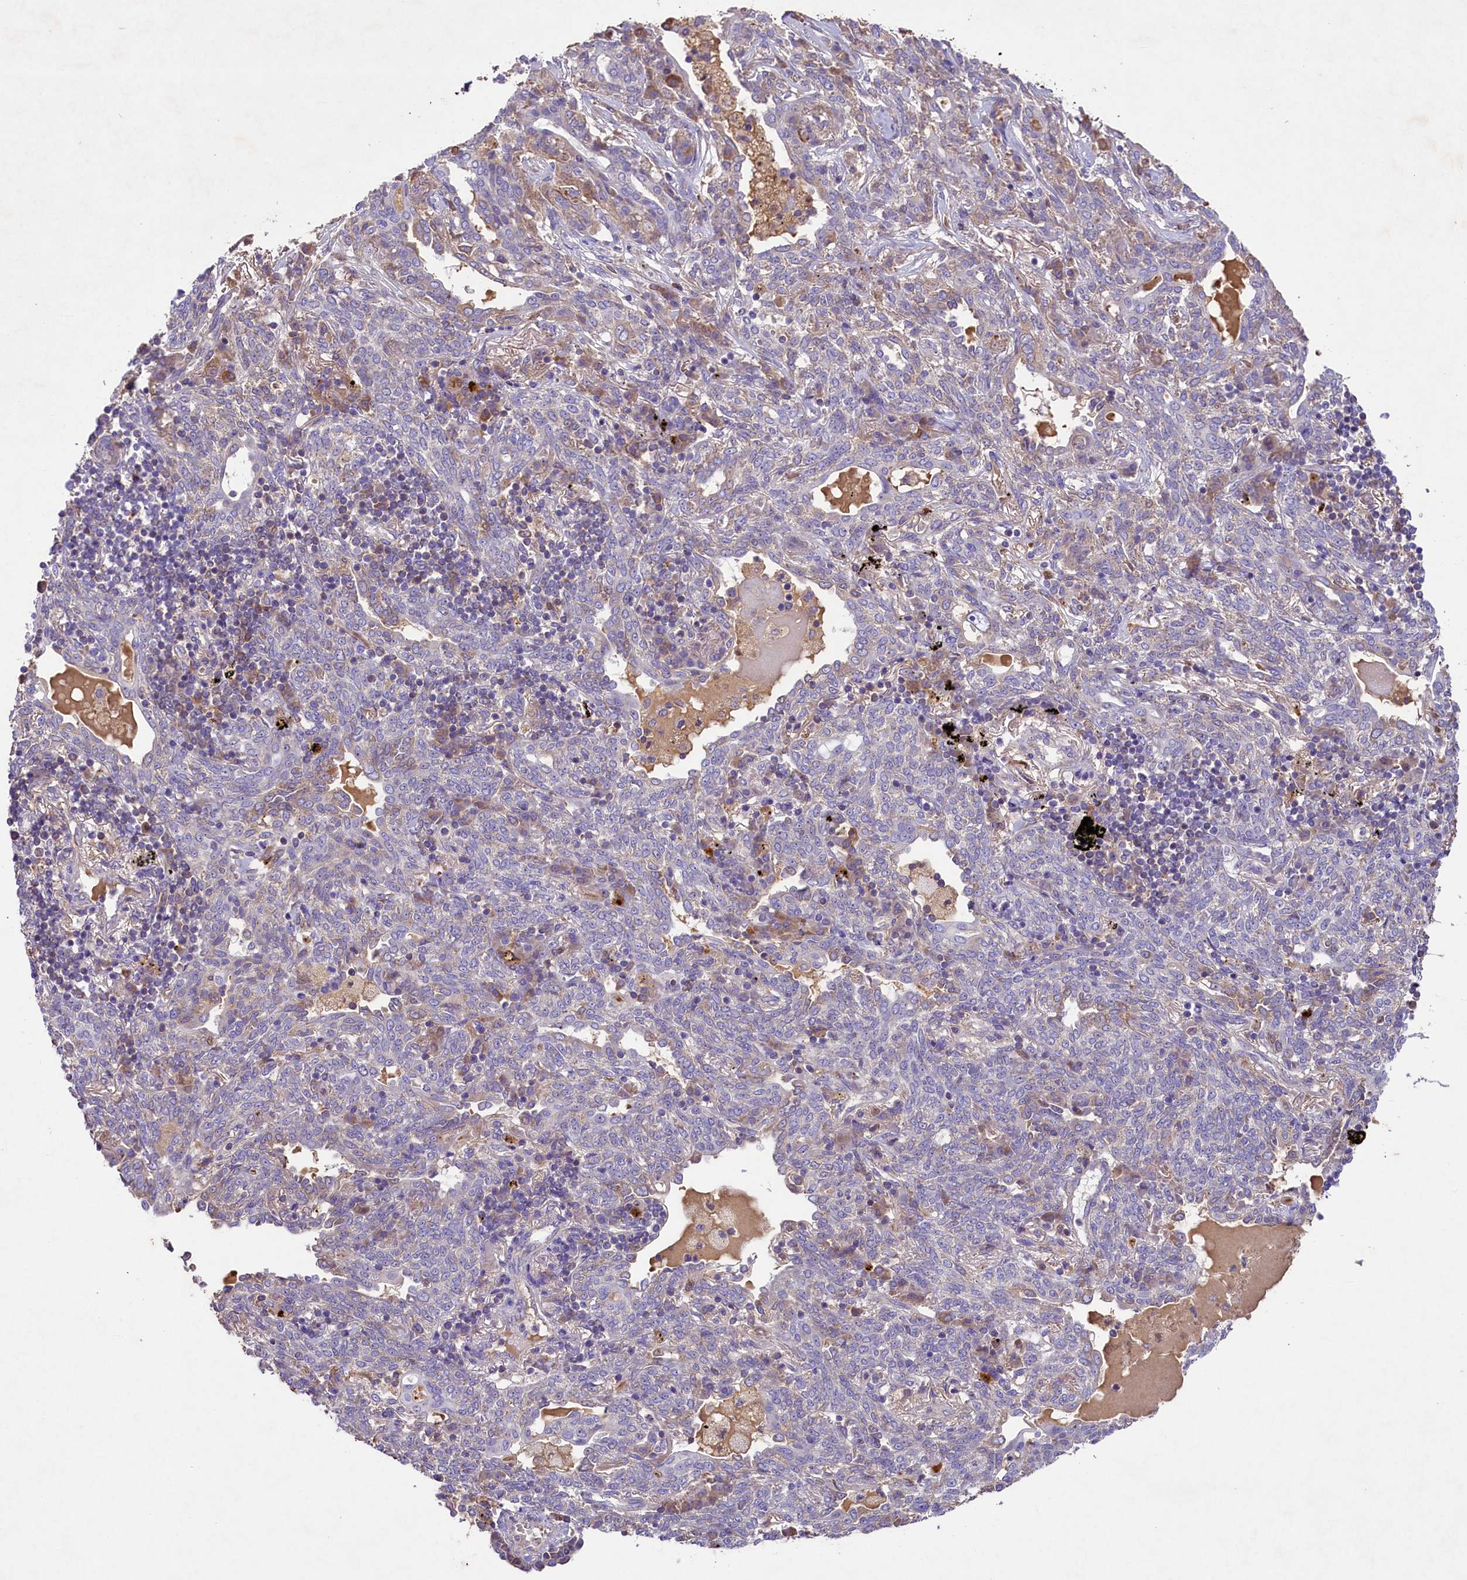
{"staining": {"intensity": "weak", "quantity": "<25%", "location": "cytoplasmic/membranous"}, "tissue": "lung cancer", "cell_type": "Tumor cells", "image_type": "cancer", "snomed": [{"axis": "morphology", "description": "Squamous cell carcinoma, NOS"}, {"axis": "topography", "description": "Lung"}], "caption": "Immunohistochemistry (IHC) photomicrograph of lung cancer (squamous cell carcinoma) stained for a protein (brown), which displays no expression in tumor cells.", "gene": "PMPCB", "patient": {"sex": "female", "age": 70}}